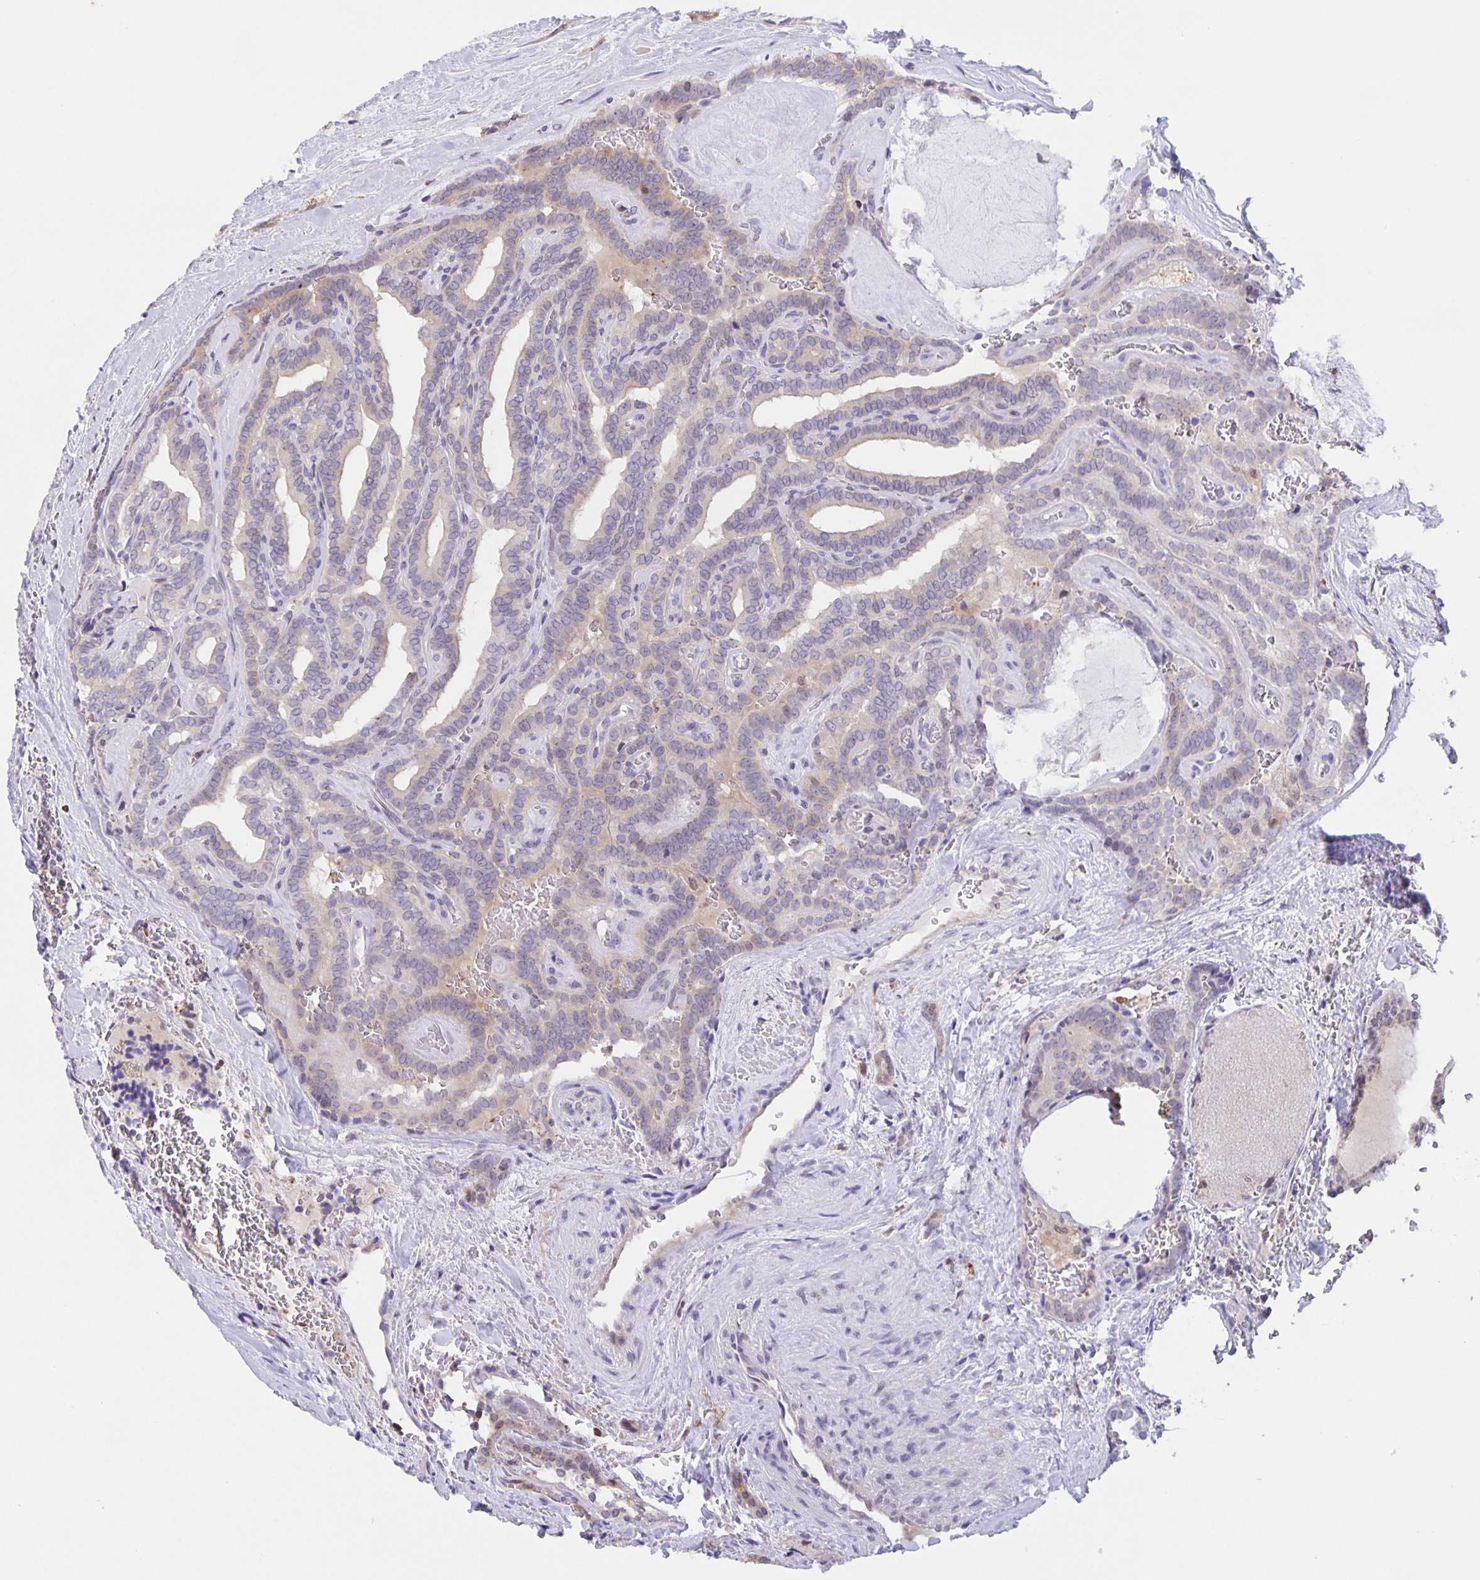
{"staining": {"intensity": "weak", "quantity": "<25%", "location": "cytoplasmic/membranous"}, "tissue": "thyroid cancer", "cell_type": "Tumor cells", "image_type": "cancer", "snomed": [{"axis": "morphology", "description": "Papillary adenocarcinoma, NOS"}, {"axis": "topography", "description": "Thyroid gland"}], "caption": "Human thyroid papillary adenocarcinoma stained for a protein using immunohistochemistry (IHC) demonstrates no positivity in tumor cells.", "gene": "MARCHF6", "patient": {"sex": "female", "age": 21}}